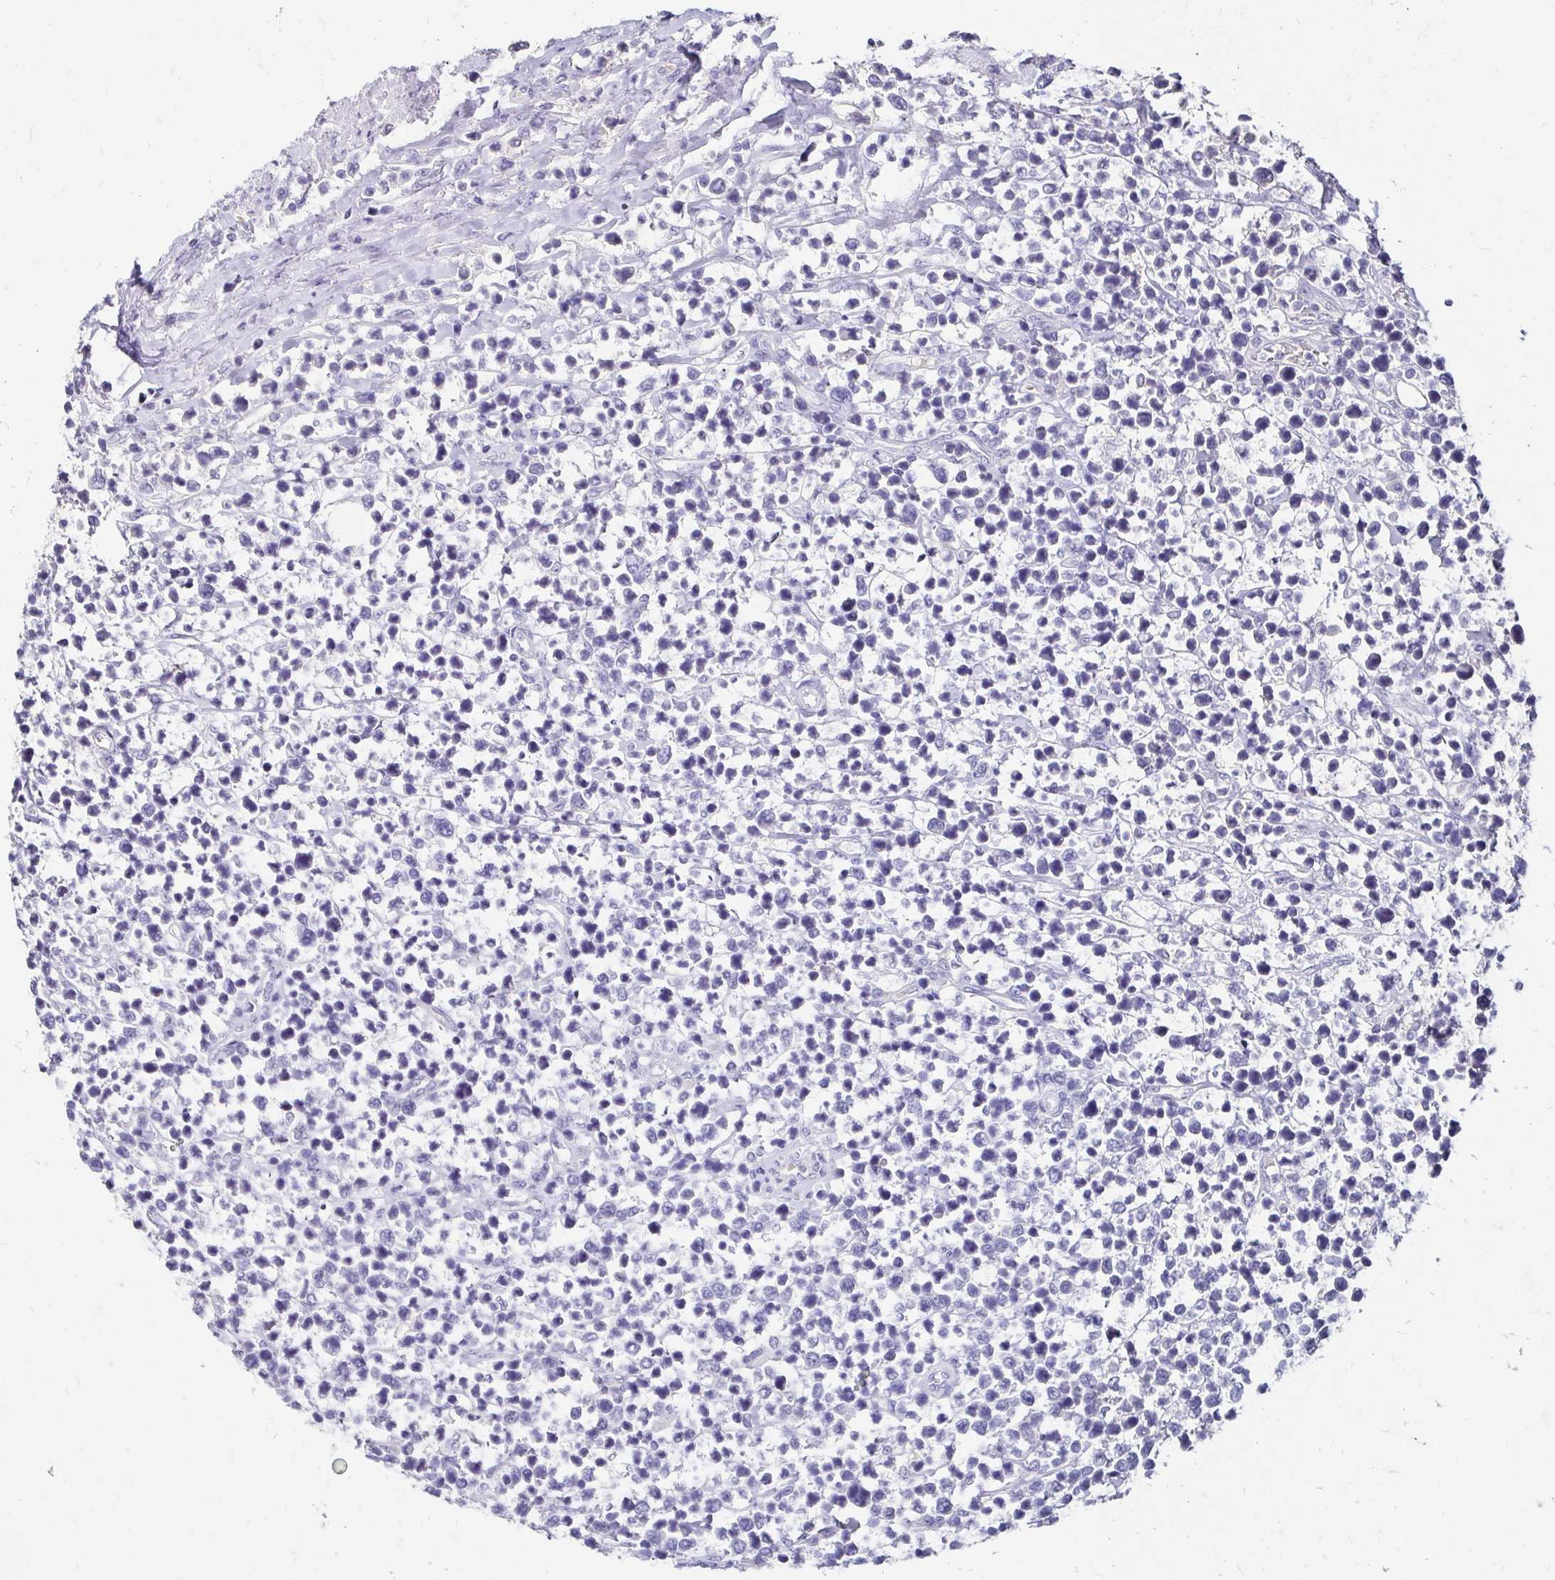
{"staining": {"intensity": "negative", "quantity": "none", "location": "none"}, "tissue": "lymphoma", "cell_type": "Tumor cells", "image_type": "cancer", "snomed": [{"axis": "morphology", "description": "Malignant lymphoma, non-Hodgkin's type, High grade"}, {"axis": "topography", "description": "Soft tissue"}], "caption": "Immunohistochemistry of lymphoma shows no staining in tumor cells.", "gene": "SCG3", "patient": {"sex": "female", "age": 56}}